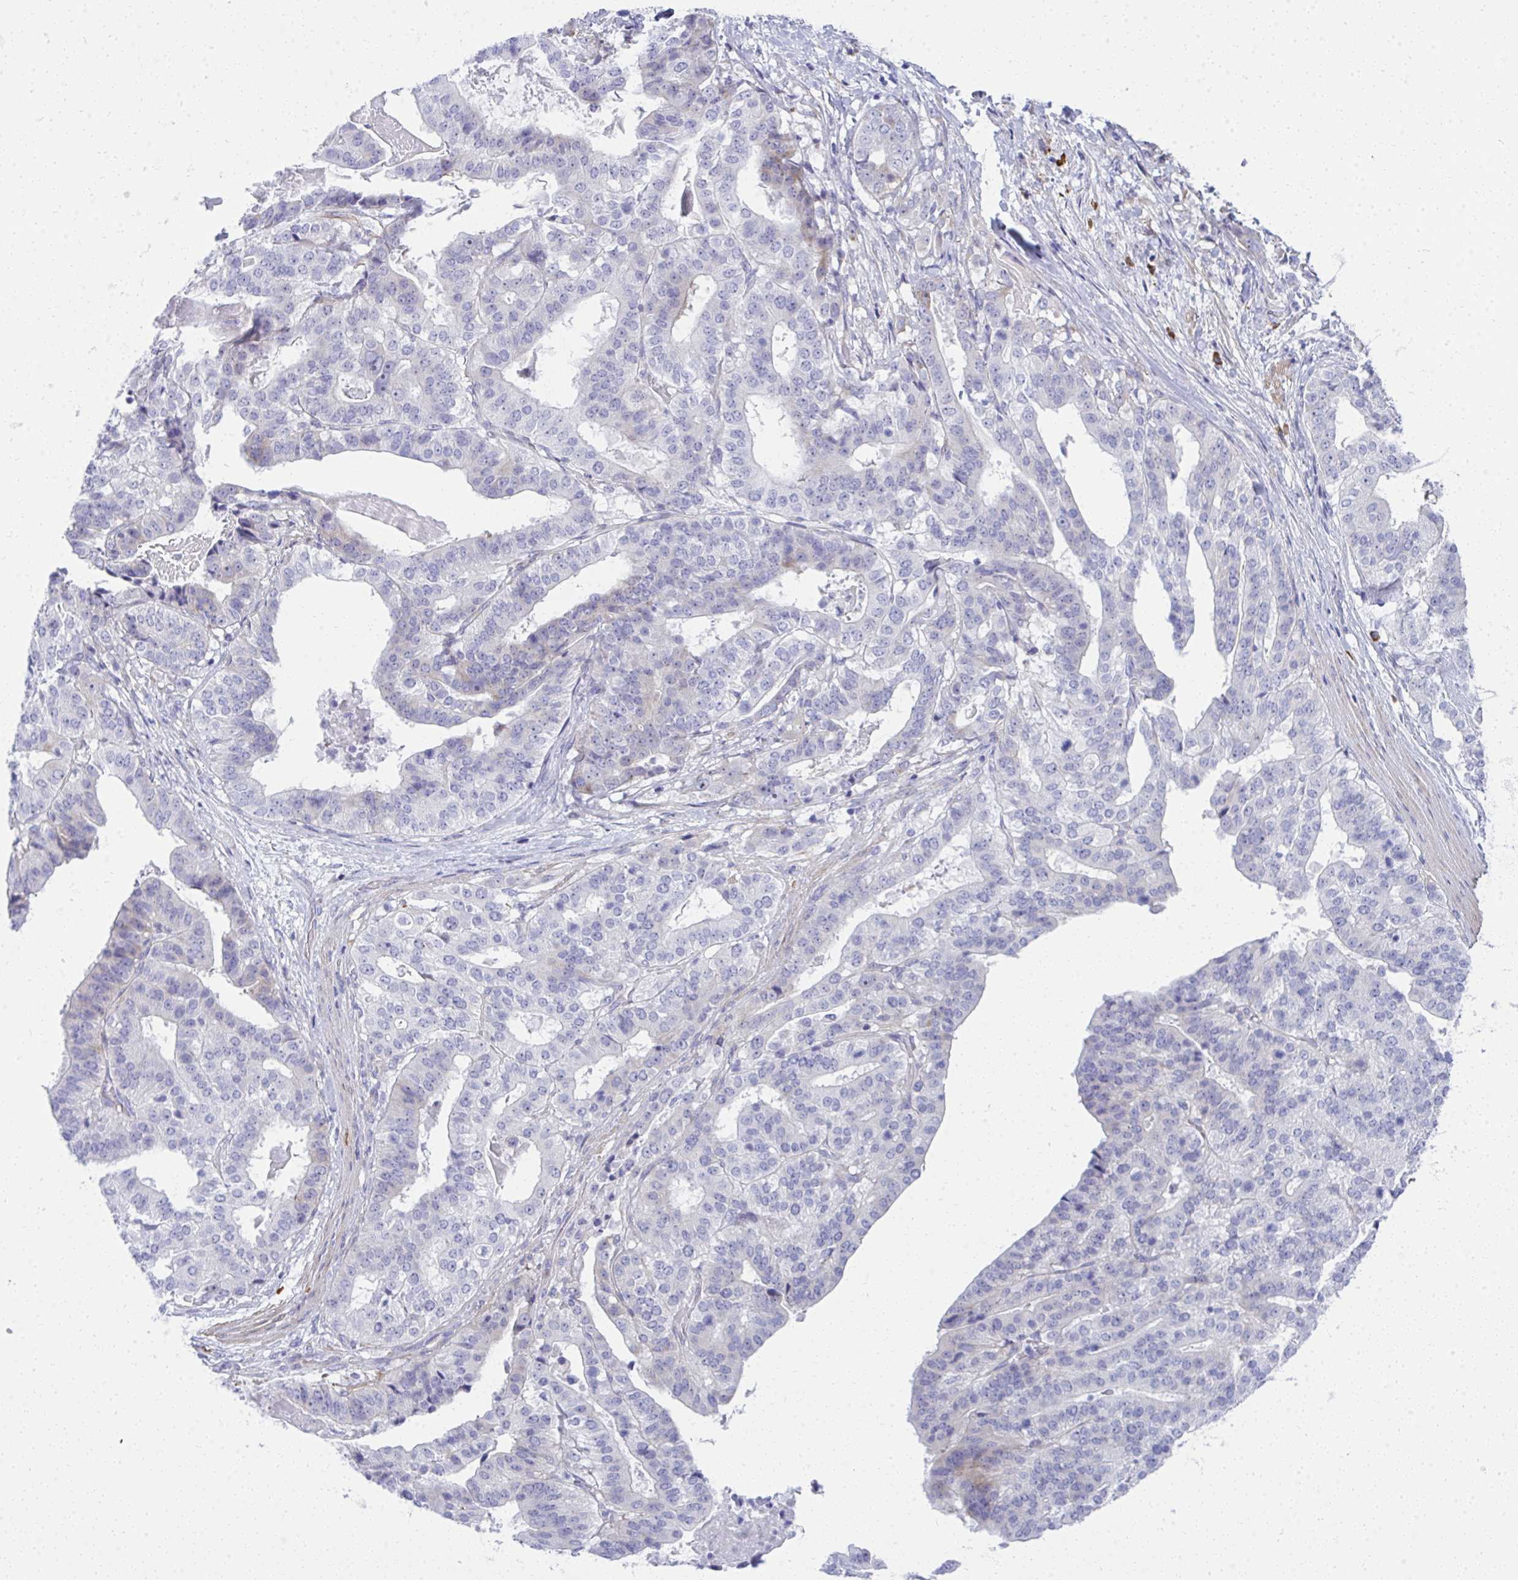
{"staining": {"intensity": "negative", "quantity": "none", "location": "none"}, "tissue": "stomach cancer", "cell_type": "Tumor cells", "image_type": "cancer", "snomed": [{"axis": "morphology", "description": "Adenocarcinoma, NOS"}, {"axis": "topography", "description": "Stomach"}], "caption": "Adenocarcinoma (stomach) stained for a protein using immunohistochemistry shows no expression tumor cells.", "gene": "PUS7L", "patient": {"sex": "male", "age": 48}}